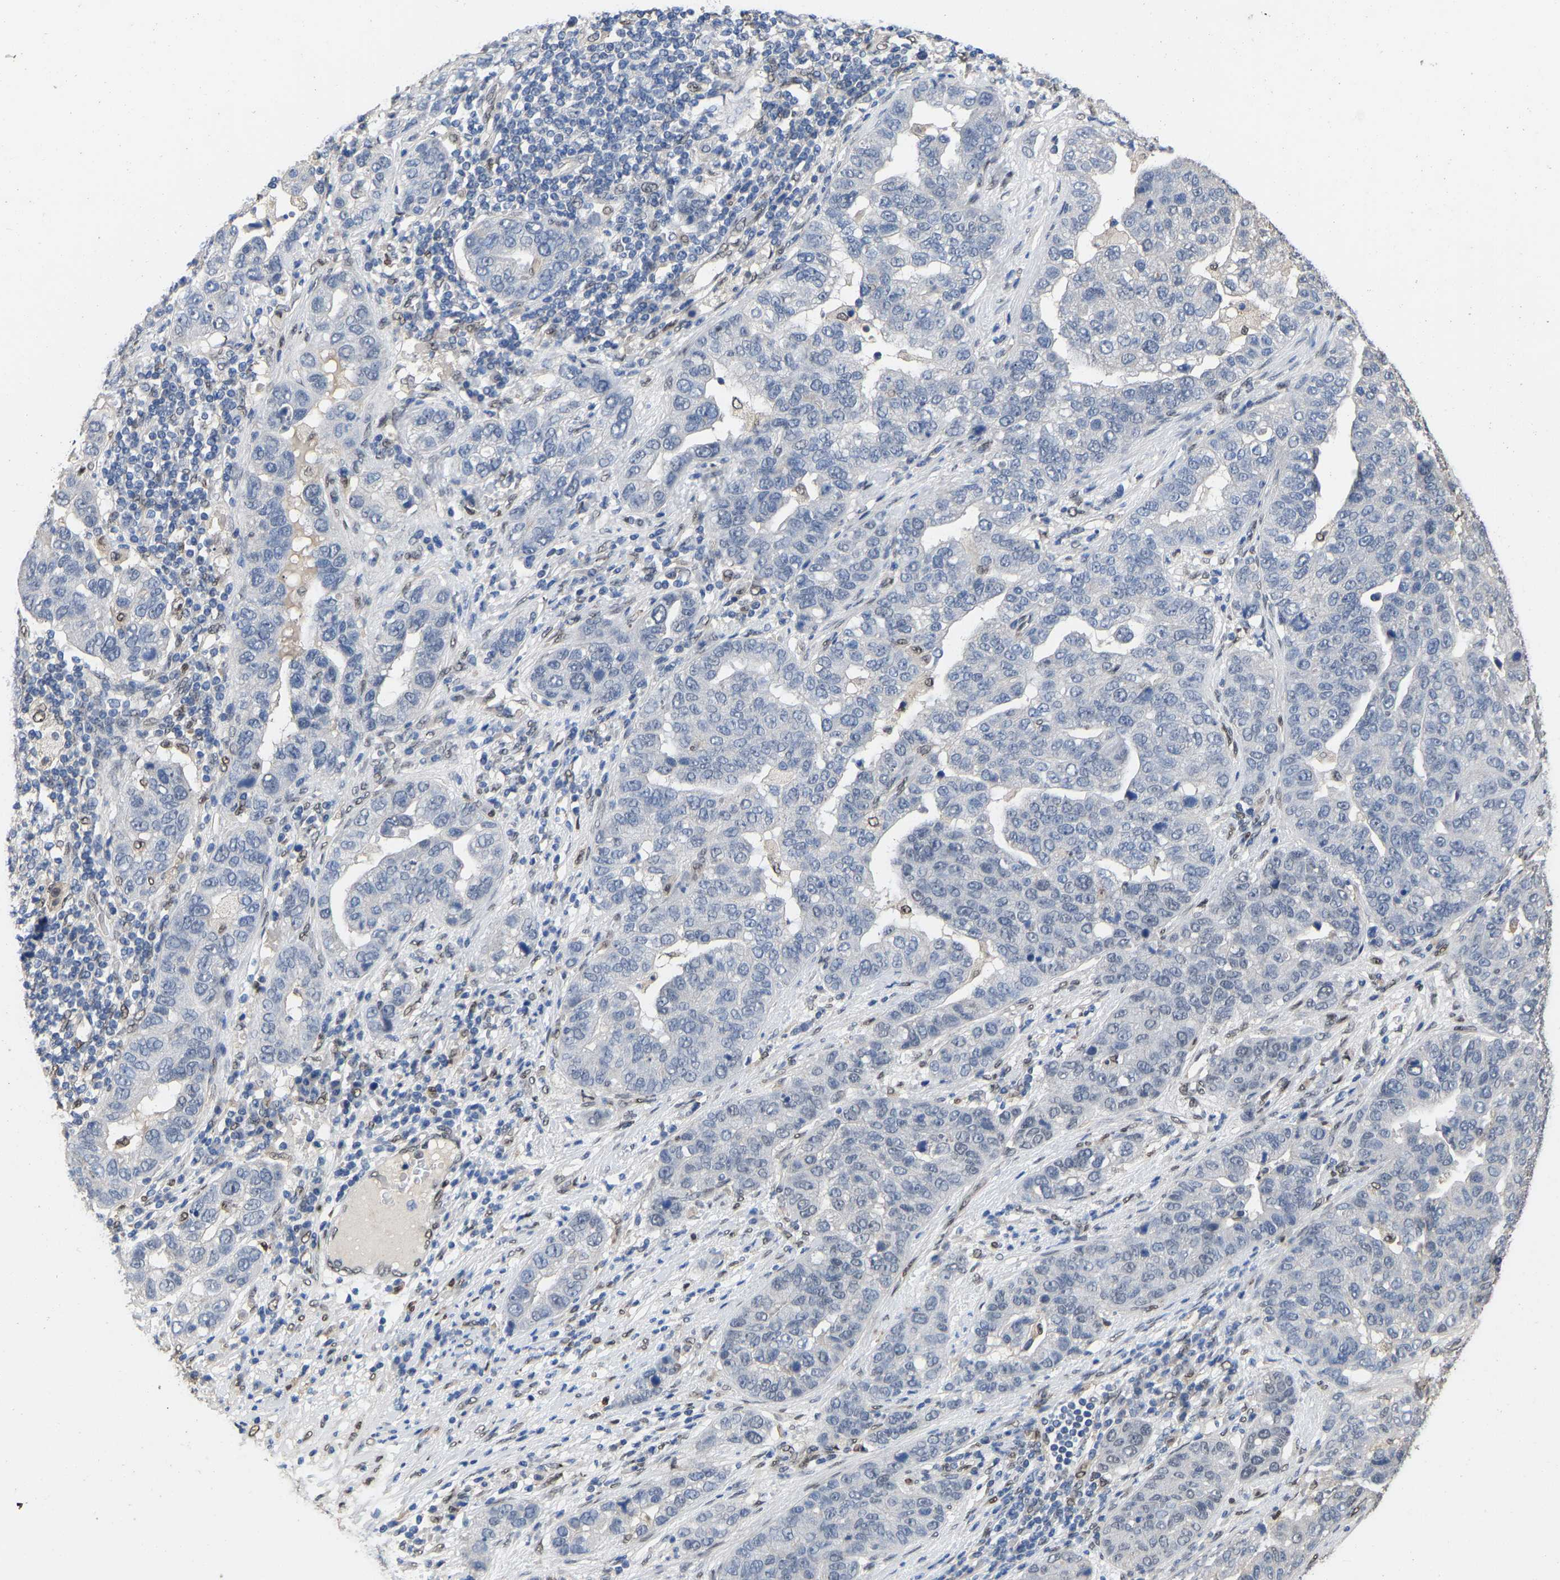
{"staining": {"intensity": "negative", "quantity": "none", "location": "none"}, "tissue": "pancreatic cancer", "cell_type": "Tumor cells", "image_type": "cancer", "snomed": [{"axis": "morphology", "description": "Adenocarcinoma, NOS"}, {"axis": "topography", "description": "Pancreas"}], "caption": "High magnification brightfield microscopy of pancreatic cancer (adenocarcinoma) stained with DAB (brown) and counterstained with hematoxylin (blue): tumor cells show no significant expression.", "gene": "QKI", "patient": {"sex": "female", "age": 61}}